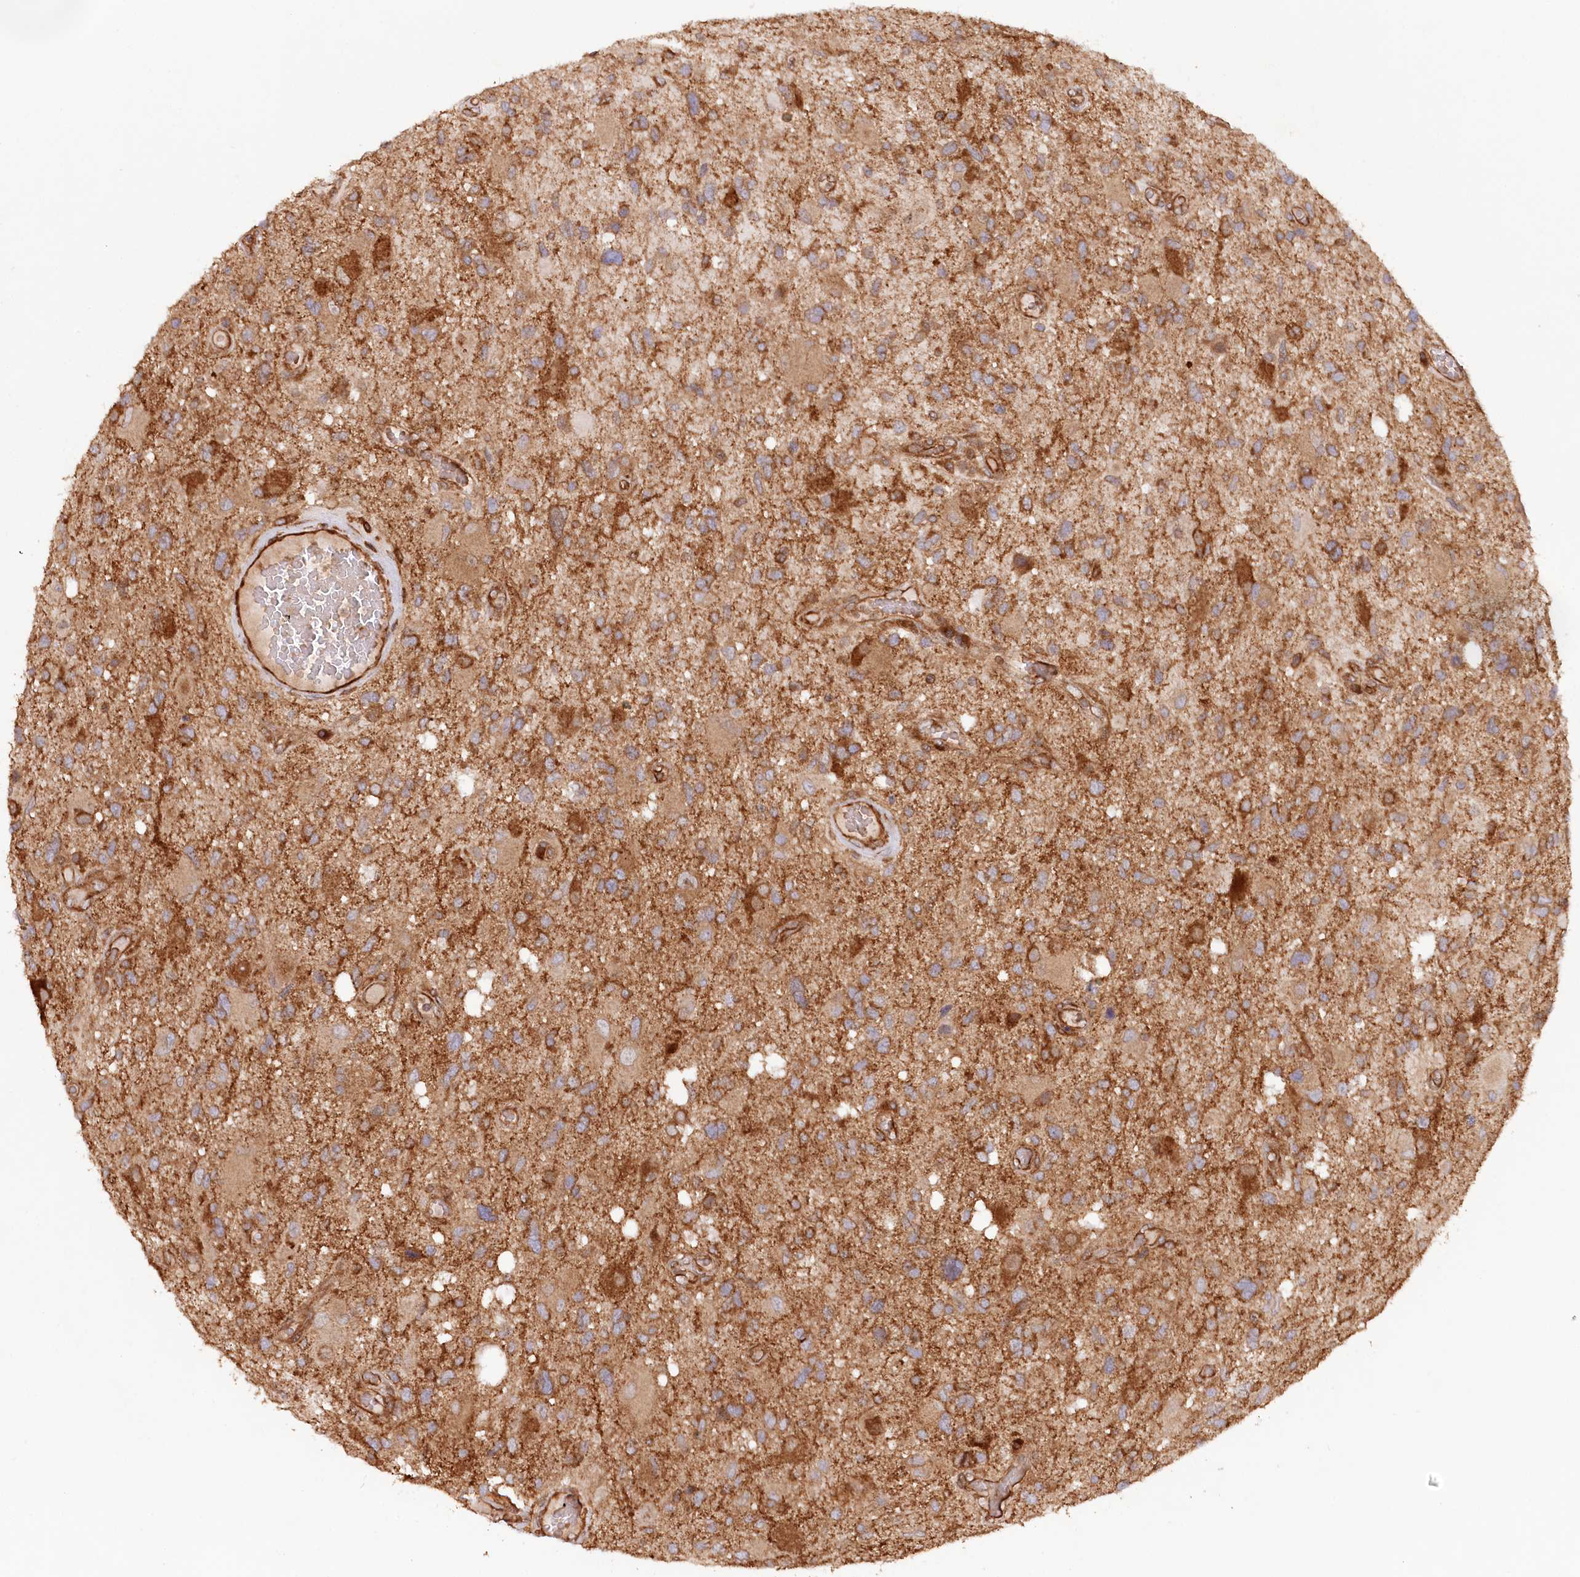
{"staining": {"intensity": "moderate", "quantity": ">75%", "location": "cytoplasmic/membranous"}, "tissue": "glioma", "cell_type": "Tumor cells", "image_type": "cancer", "snomed": [{"axis": "morphology", "description": "Glioma, malignant, High grade"}, {"axis": "topography", "description": "Brain"}], "caption": "Protein expression analysis of human malignant glioma (high-grade) reveals moderate cytoplasmic/membranous positivity in about >75% of tumor cells.", "gene": "PAIP2", "patient": {"sex": "male", "age": 33}}